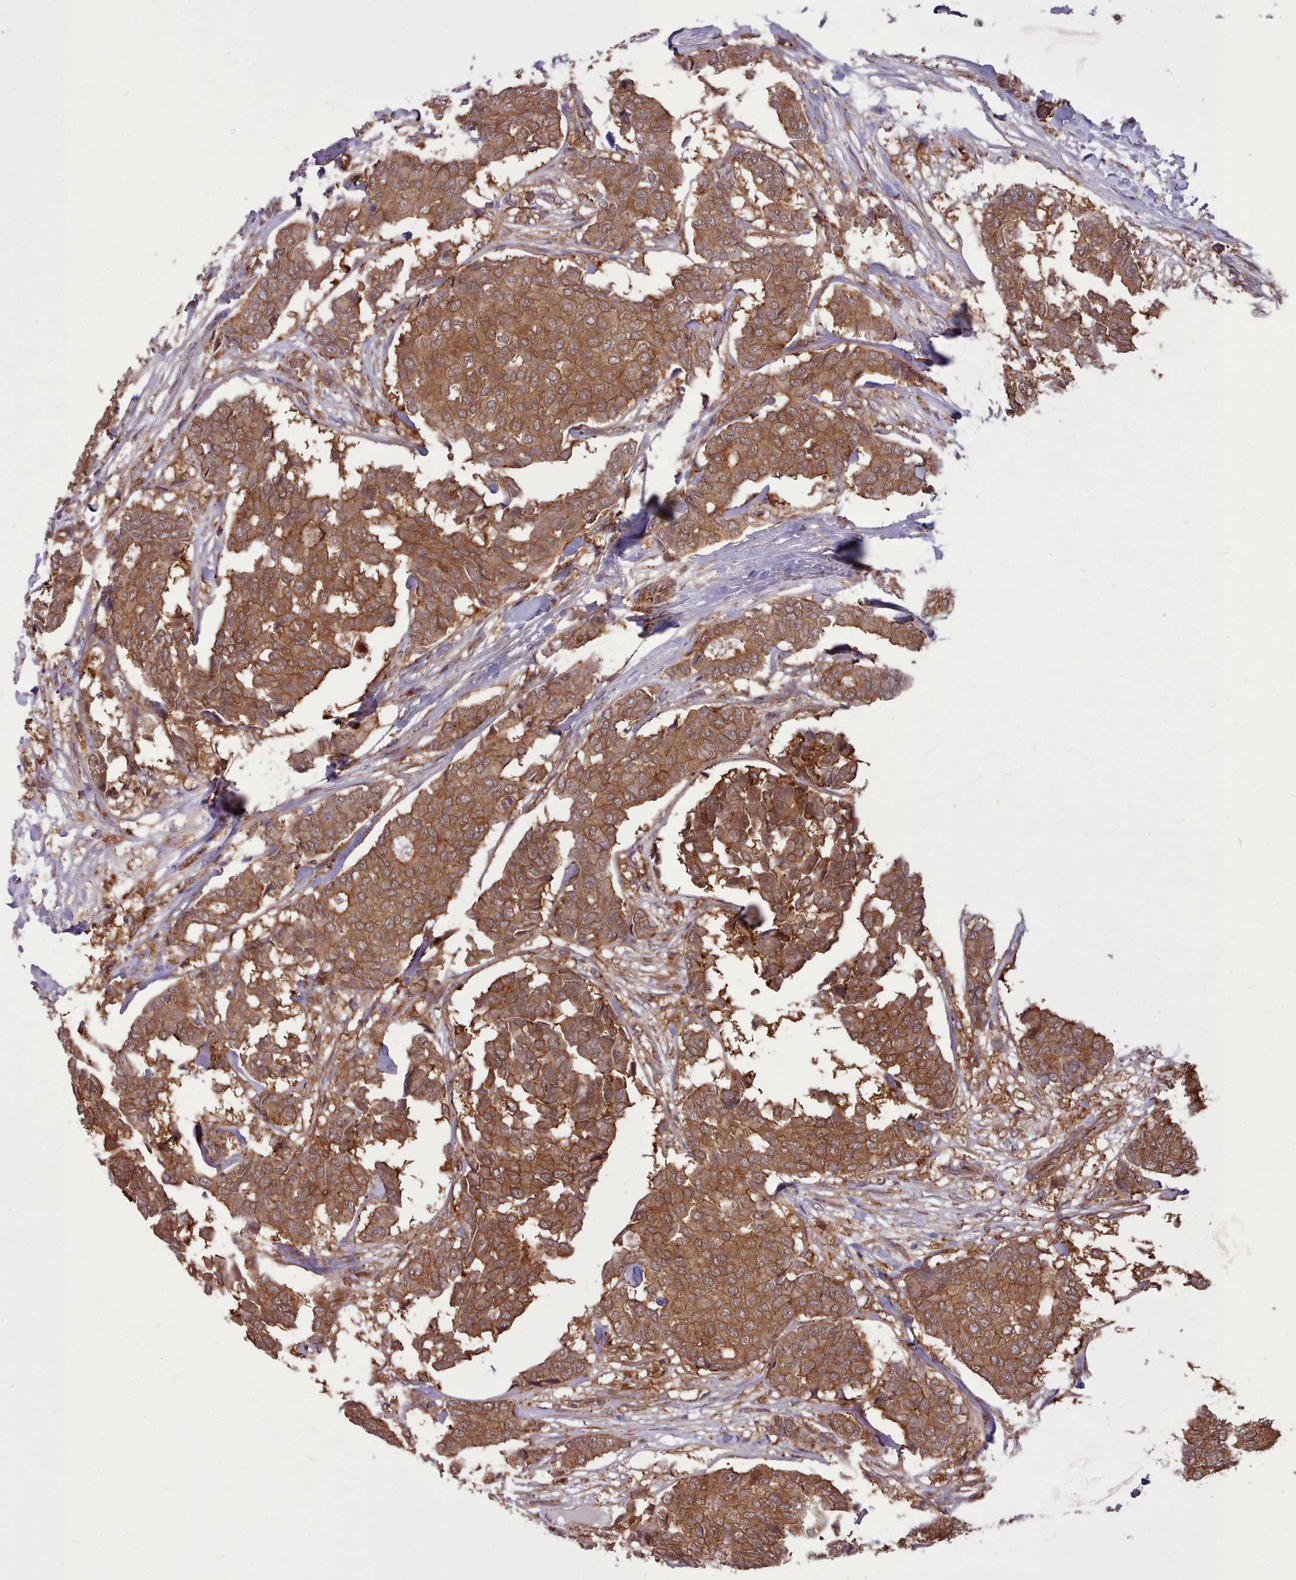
{"staining": {"intensity": "strong", "quantity": ">75%", "location": "cytoplasmic/membranous"}, "tissue": "breast cancer", "cell_type": "Tumor cells", "image_type": "cancer", "snomed": [{"axis": "morphology", "description": "Duct carcinoma"}, {"axis": "topography", "description": "Breast"}], "caption": "Immunohistochemistry (IHC) of human breast cancer (infiltrating ductal carcinoma) shows high levels of strong cytoplasmic/membranous expression in approximately >75% of tumor cells.", "gene": "STUB1", "patient": {"sex": "female", "age": 75}}